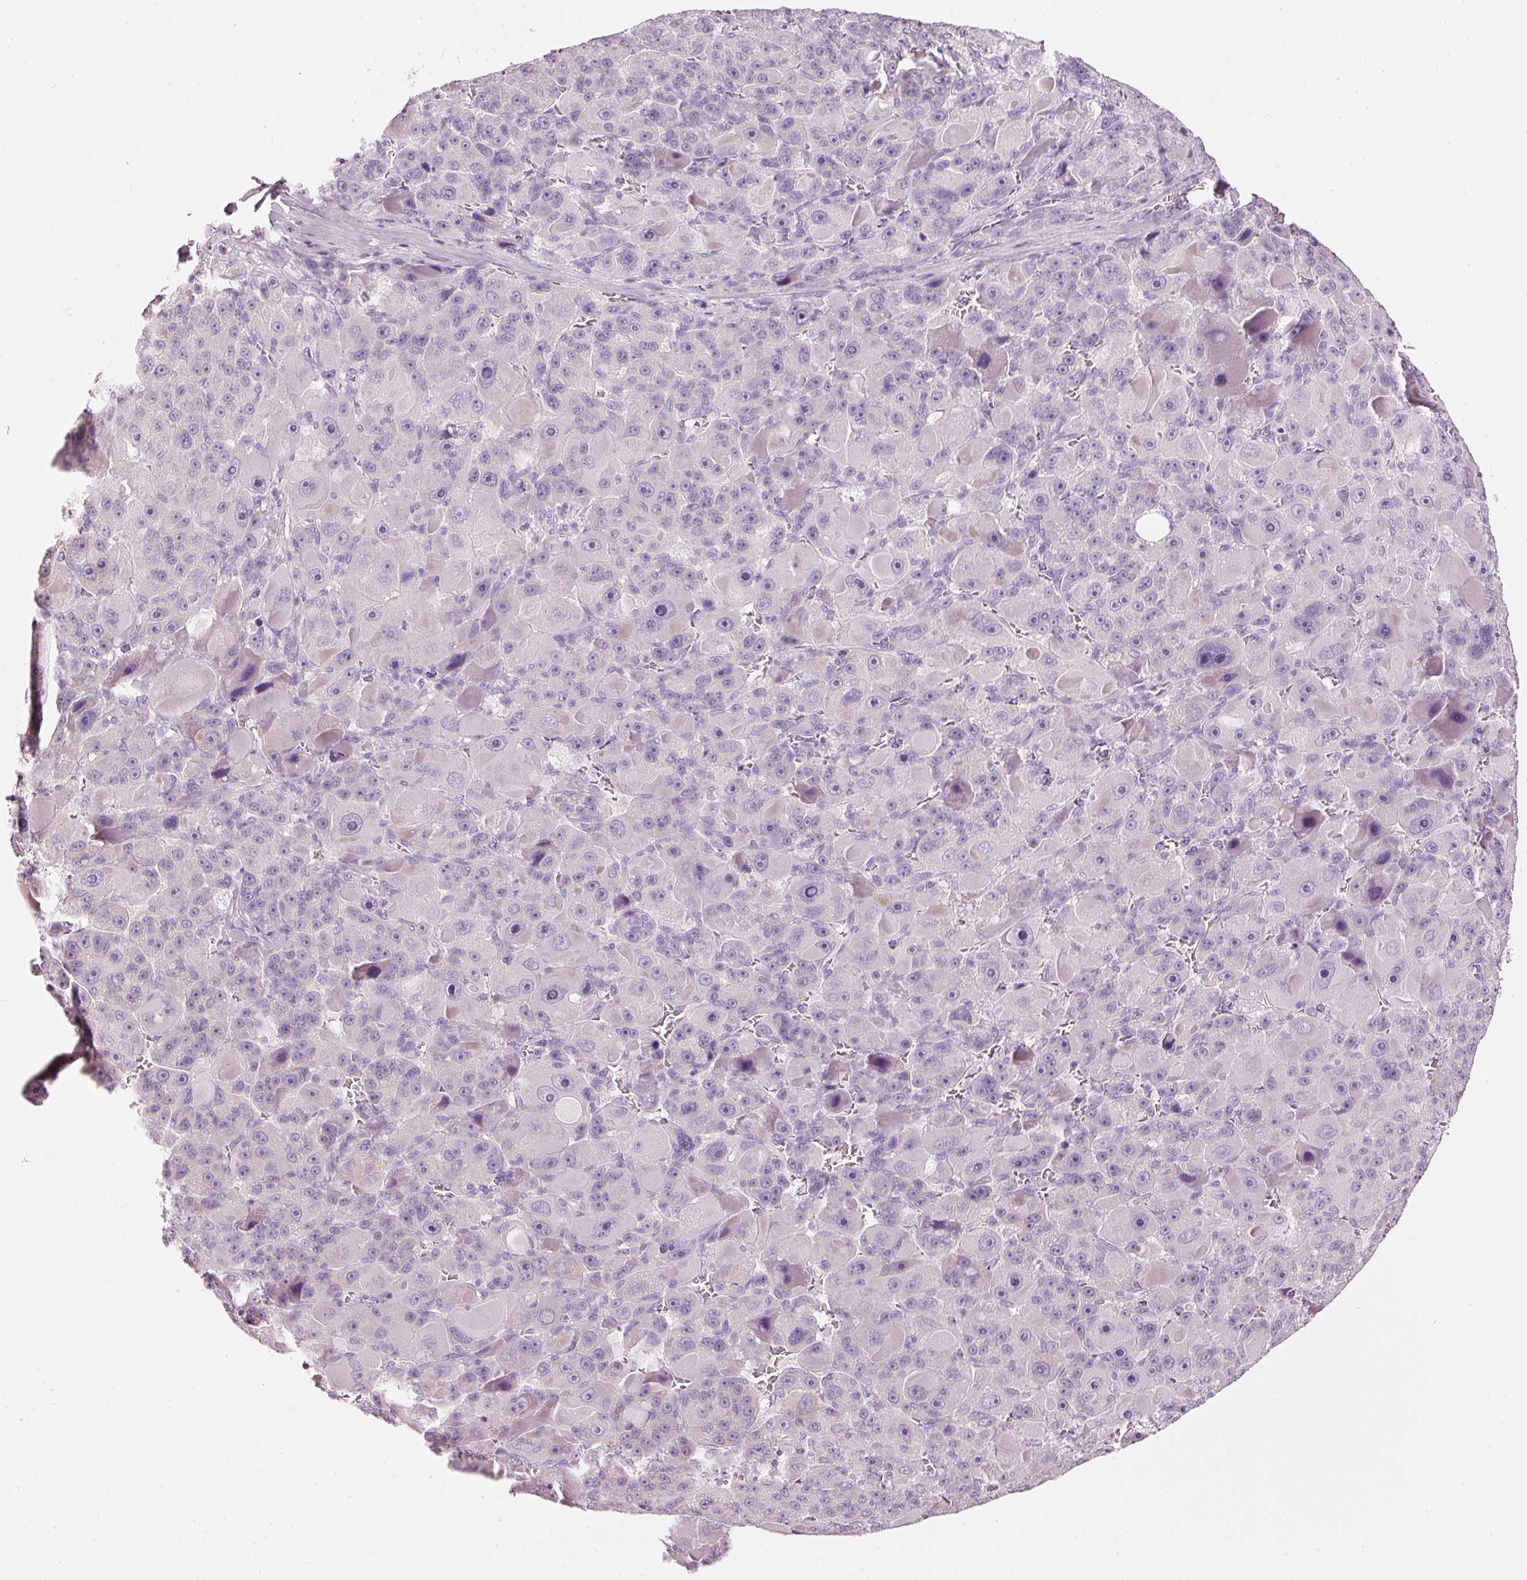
{"staining": {"intensity": "negative", "quantity": "none", "location": "none"}, "tissue": "liver cancer", "cell_type": "Tumor cells", "image_type": "cancer", "snomed": [{"axis": "morphology", "description": "Carcinoma, Hepatocellular, NOS"}, {"axis": "topography", "description": "Liver"}], "caption": "Tumor cells are negative for brown protein staining in liver cancer (hepatocellular carcinoma).", "gene": "PDXDC1", "patient": {"sex": "male", "age": 76}}